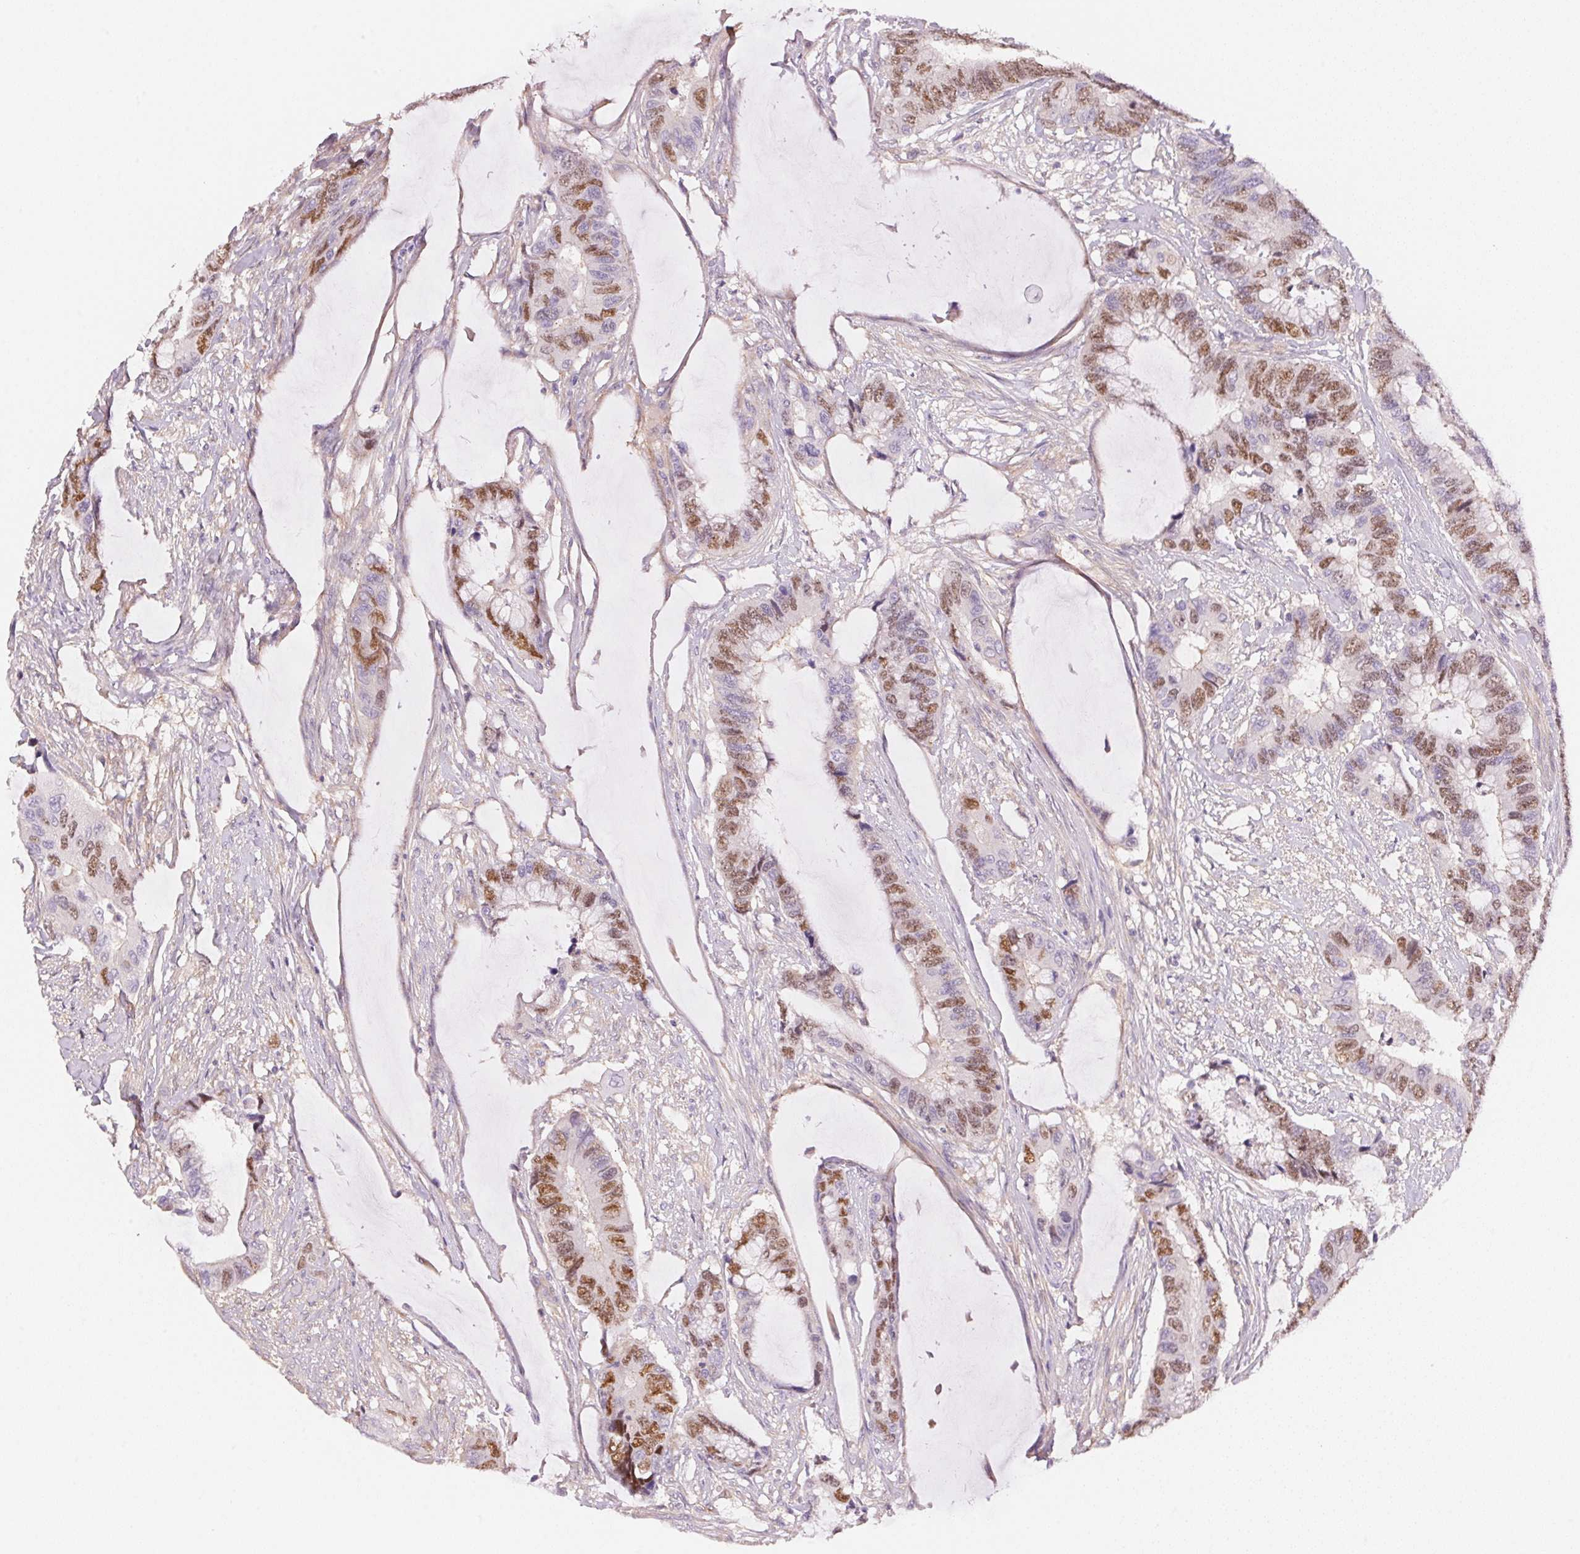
{"staining": {"intensity": "moderate", "quantity": "25%-75%", "location": "nuclear"}, "tissue": "colorectal cancer", "cell_type": "Tumor cells", "image_type": "cancer", "snomed": [{"axis": "morphology", "description": "Adenocarcinoma, NOS"}, {"axis": "topography", "description": "Rectum"}], "caption": "Protein expression analysis of human colorectal adenocarcinoma reveals moderate nuclear staining in approximately 25%-75% of tumor cells.", "gene": "SMTN", "patient": {"sex": "female", "age": 59}}